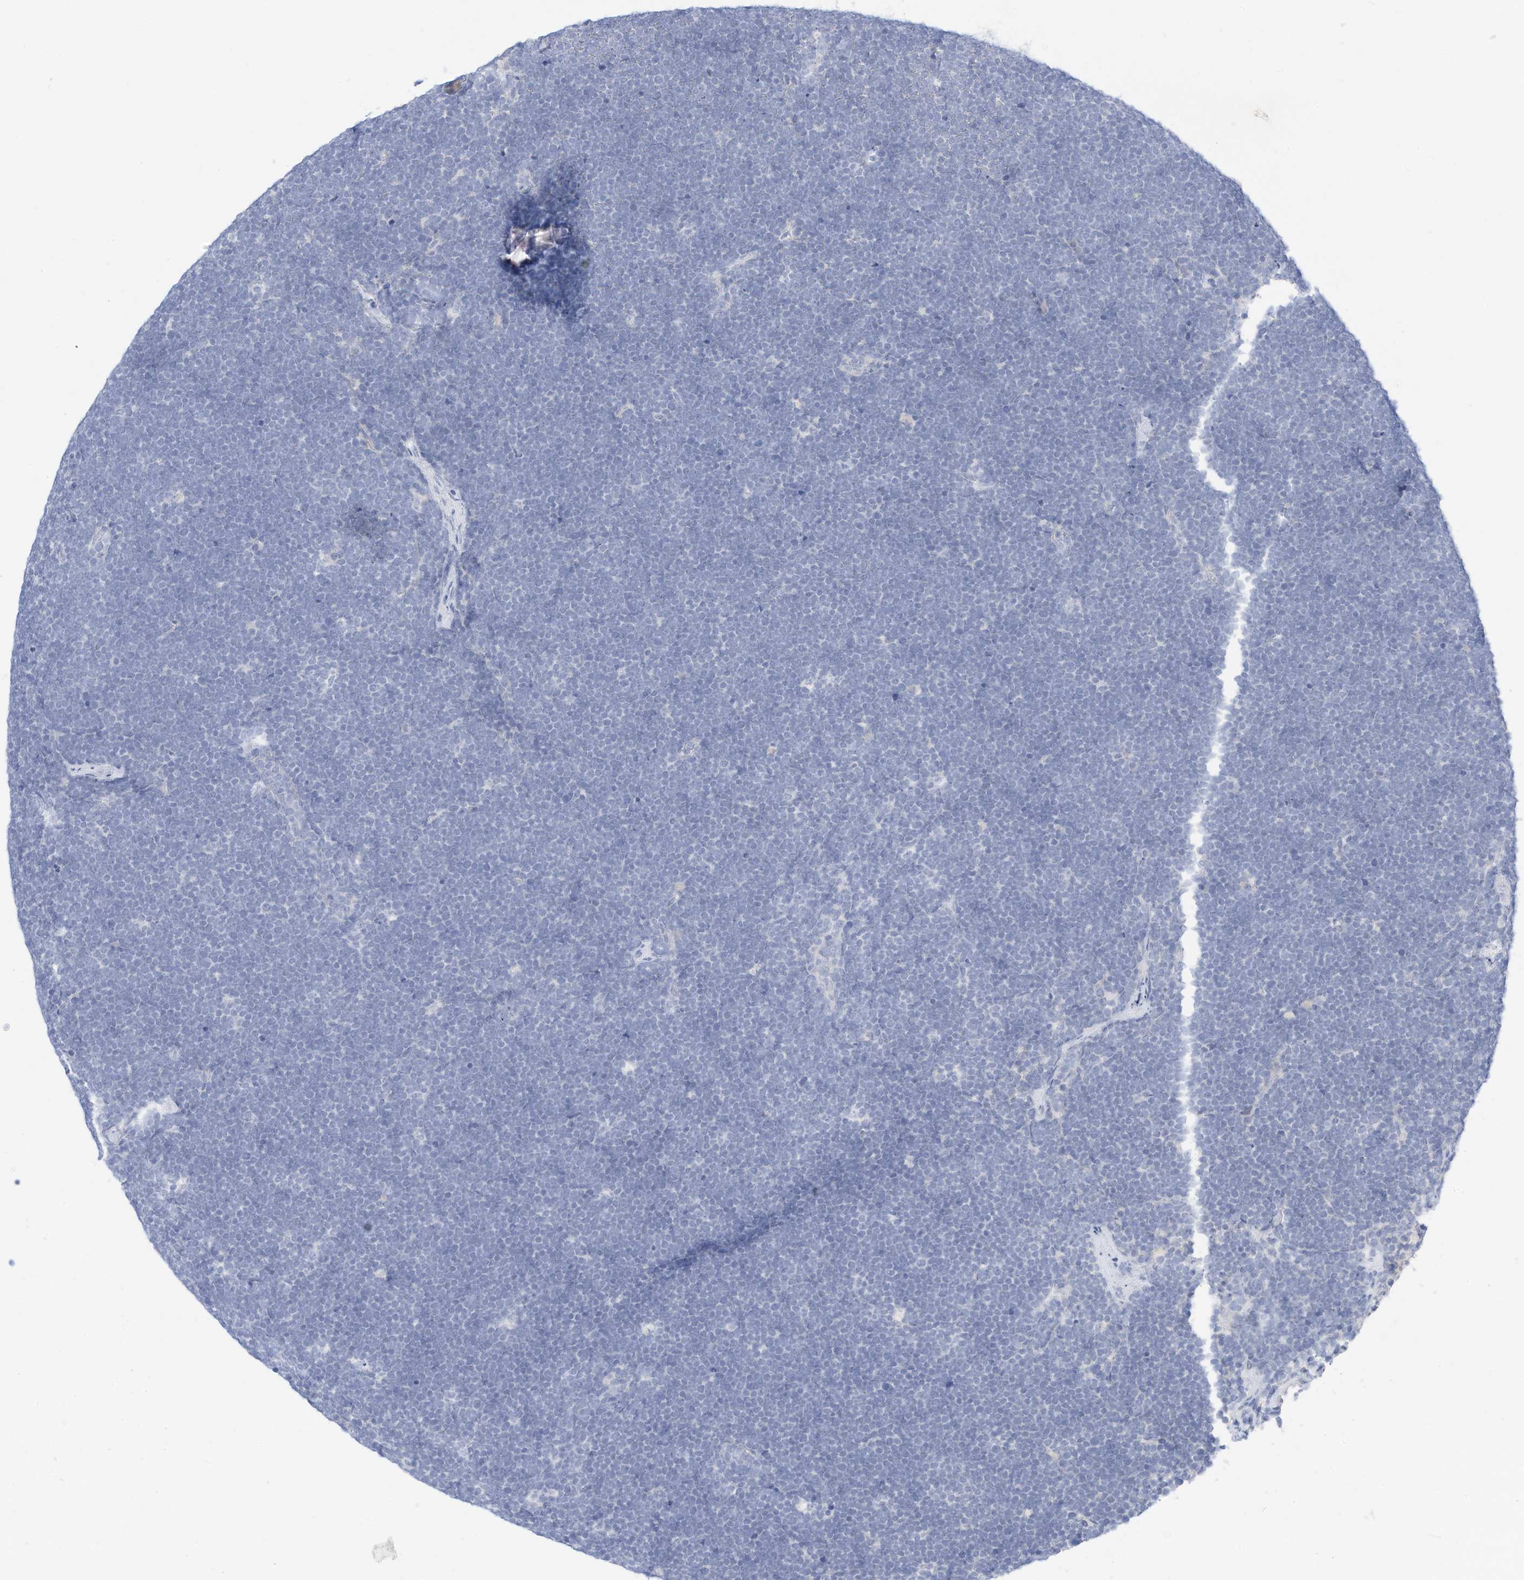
{"staining": {"intensity": "negative", "quantity": "none", "location": "none"}, "tissue": "lymphoma", "cell_type": "Tumor cells", "image_type": "cancer", "snomed": [{"axis": "morphology", "description": "Malignant lymphoma, non-Hodgkin's type, High grade"}, {"axis": "topography", "description": "Lymph node"}], "caption": "Protein analysis of lymphoma displays no significant staining in tumor cells.", "gene": "SPOCD1", "patient": {"sex": "male", "age": 13}}